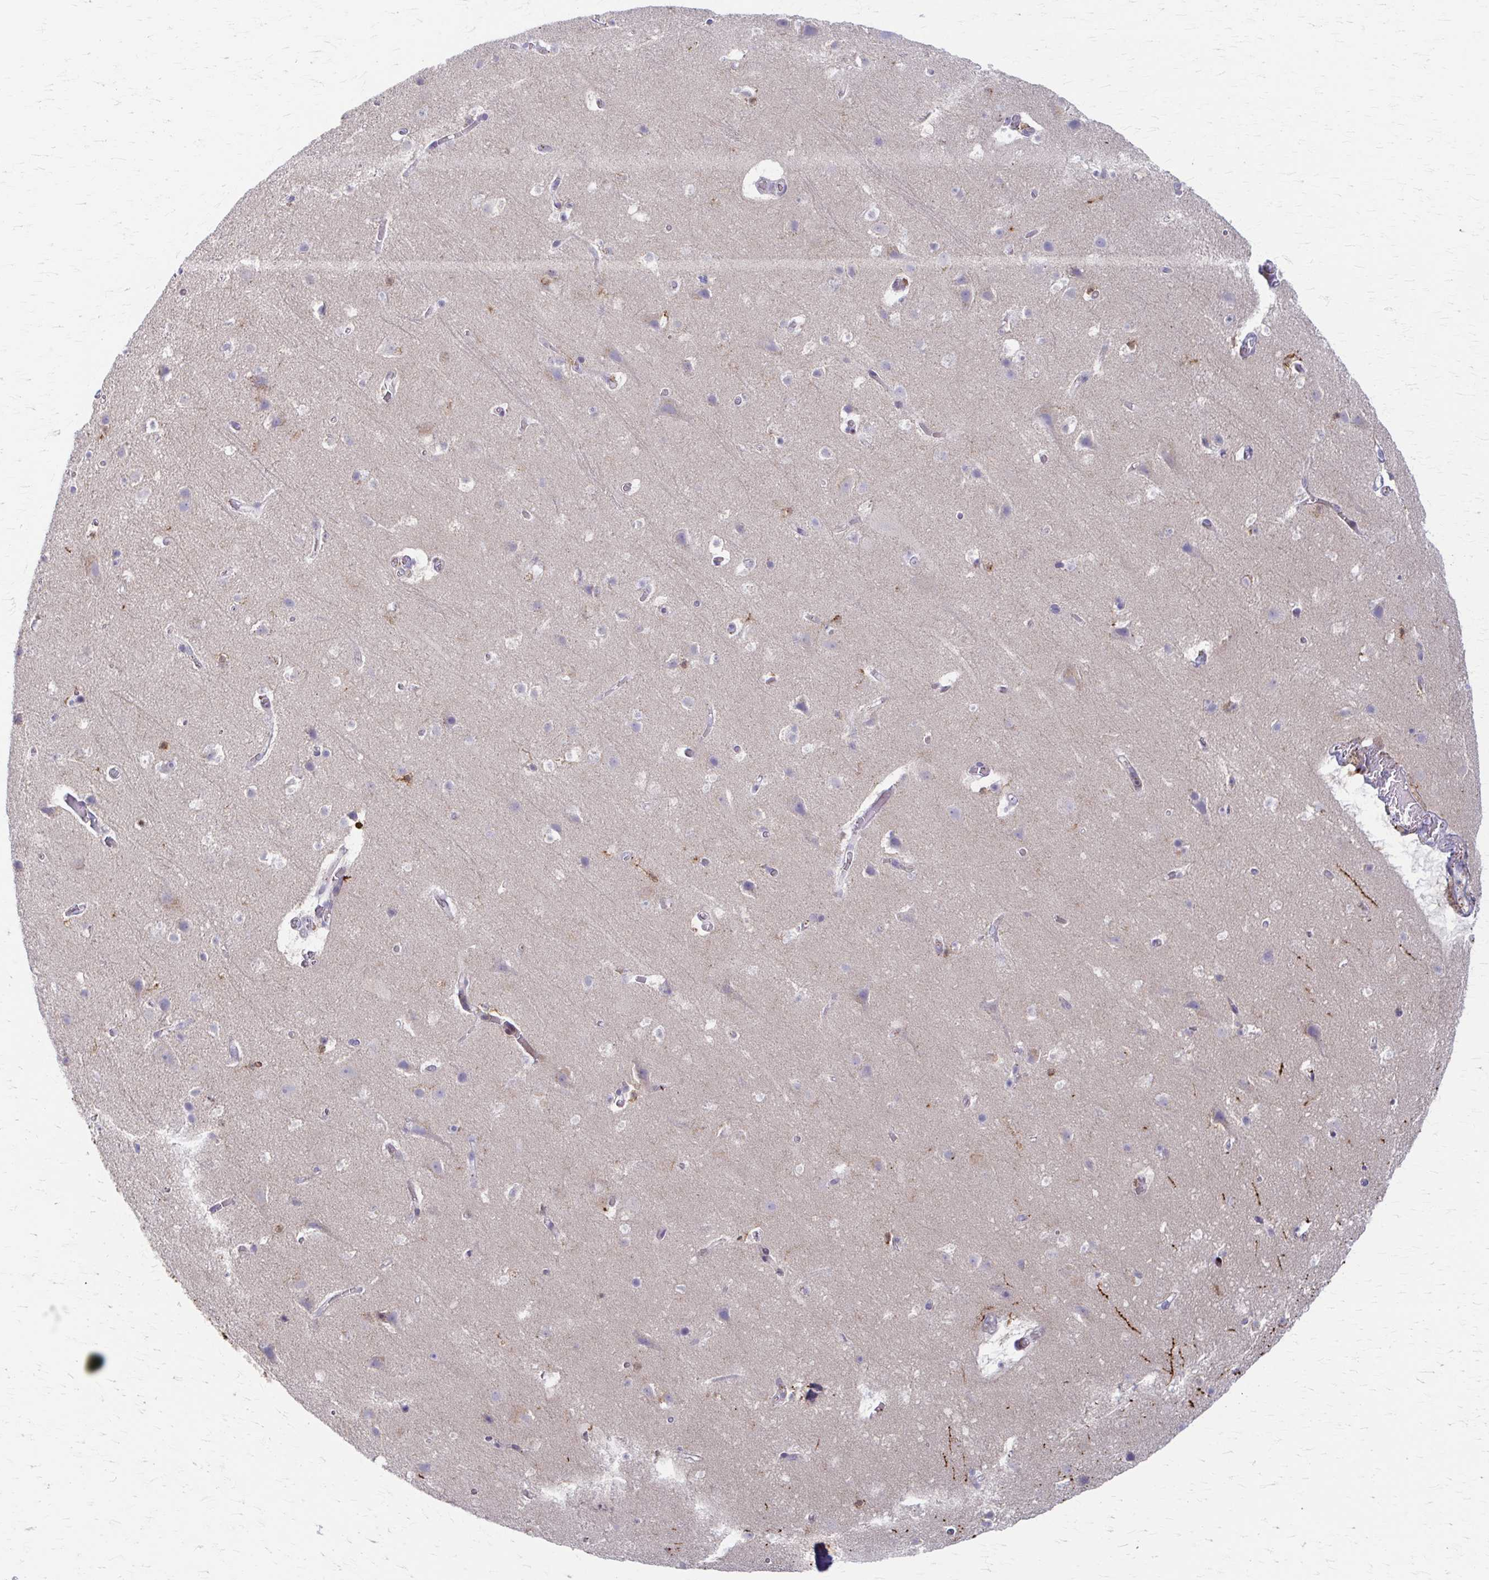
{"staining": {"intensity": "negative", "quantity": "none", "location": "none"}, "tissue": "cerebral cortex", "cell_type": "Endothelial cells", "image_type": "normal", "snomed": [{"axis": "morphology", "description": "Normal tissue, NOS"}, {"axis": "topography", "description": "Cerebral cortex"}], "caption": "The photomicrograph exhibits no significant positivity in endothelial cells of cerebral cortex. Nuclei are stained in blue.", "gene": "ARHGAP35", "patient": {"sex": "female", "age": 42}}